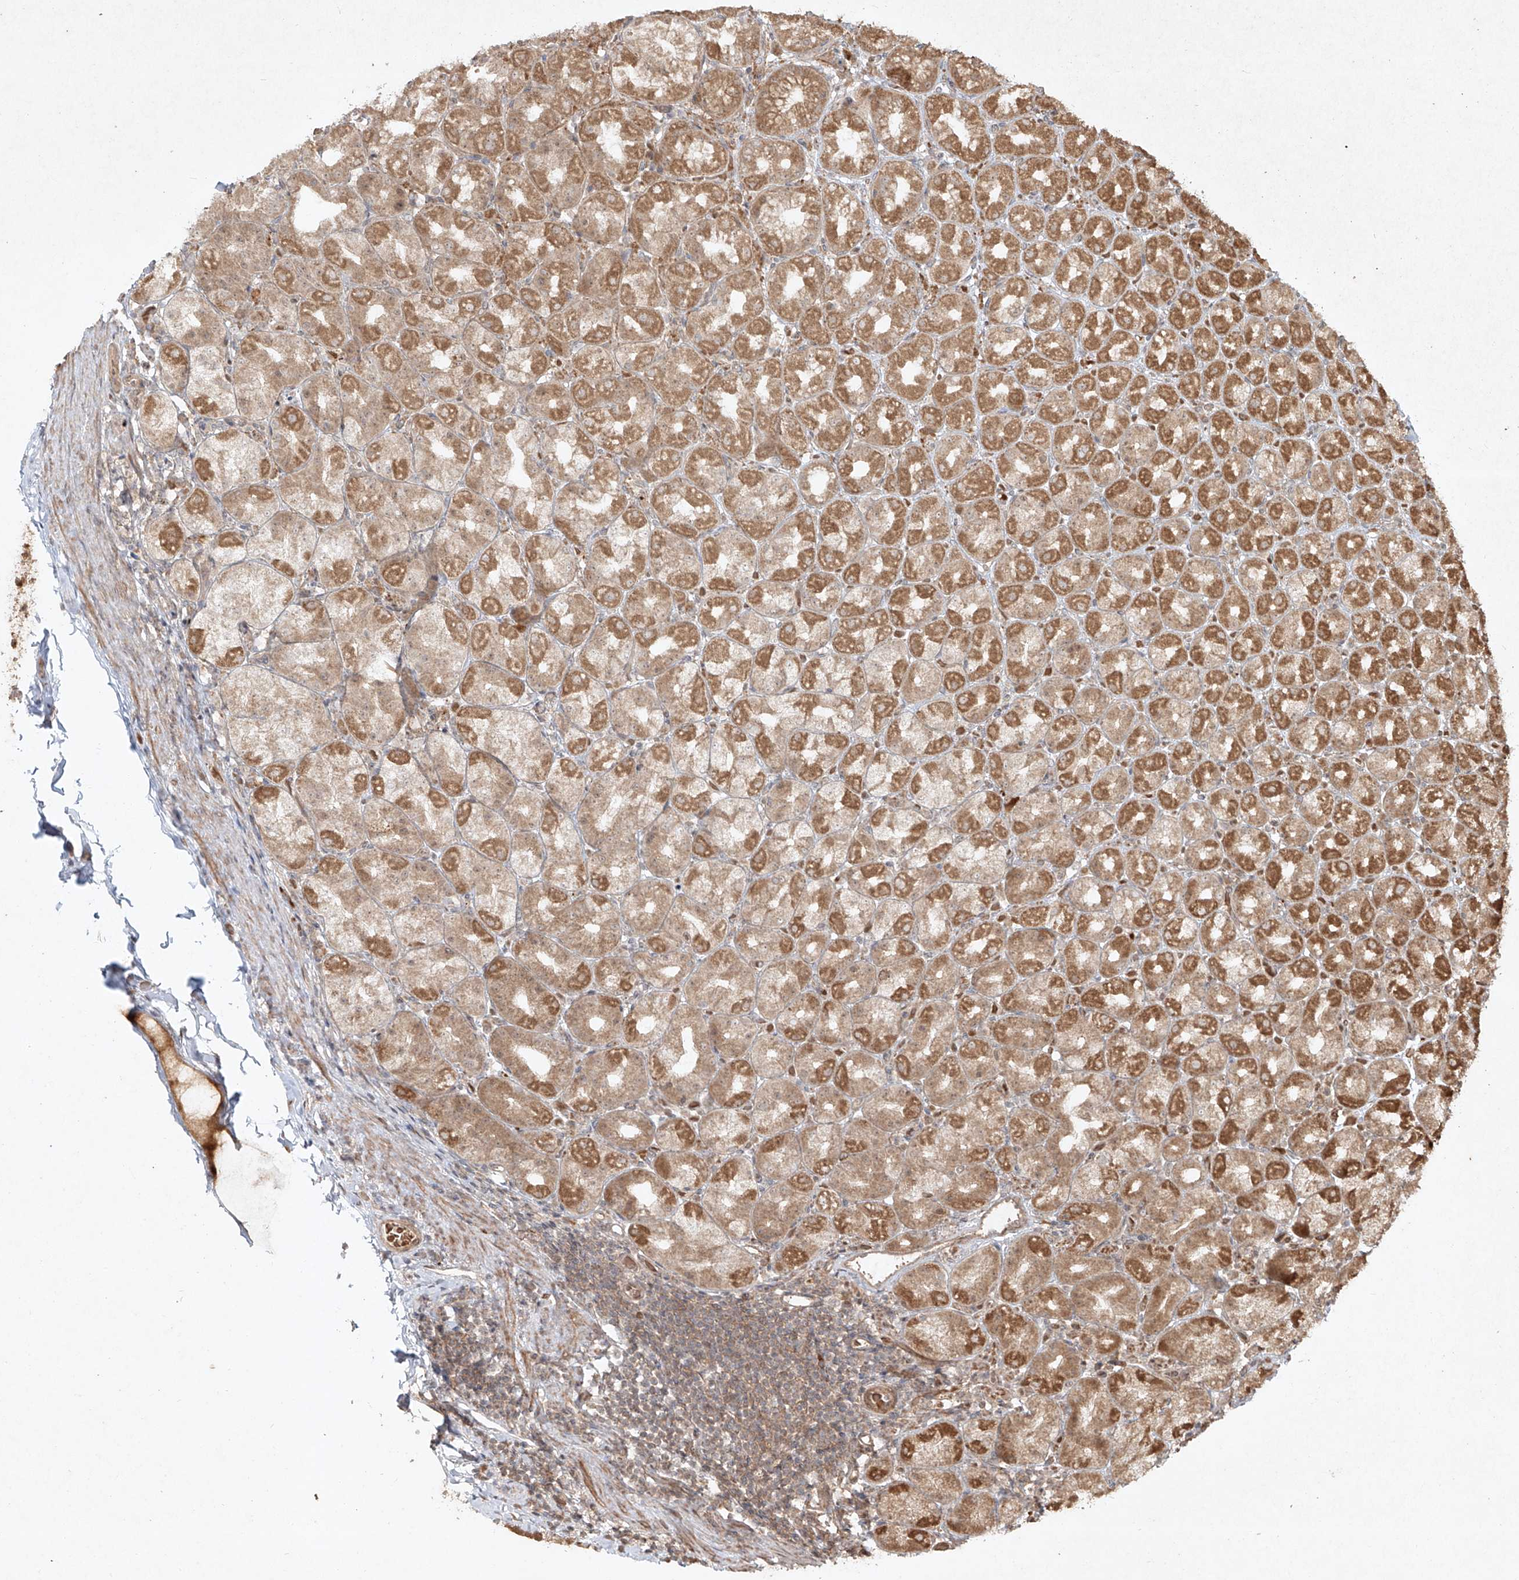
{"staining": {"intensity": "moderate", "quantity": ">75%", "location": "cytoplasmic/membranous"}, "tissue": "stomach", "cell_type": "Glandular cells", "image_type": "normal", "snomed": [{"axis": "morphology", "description": "Normal tissue, NOS"}, {"axis": "topography", "description": "Stomach, upper"}], "caption": "Benign stomach shows moderate cytoplasmic/membranous expression in about >75% of glandular cells, visualized by immunohistochemistry. (Brightfield microscopy of DAB IHC at high magnification).", "gene": "CYYR1", "patient": {"sex": "male", "age": 68}}